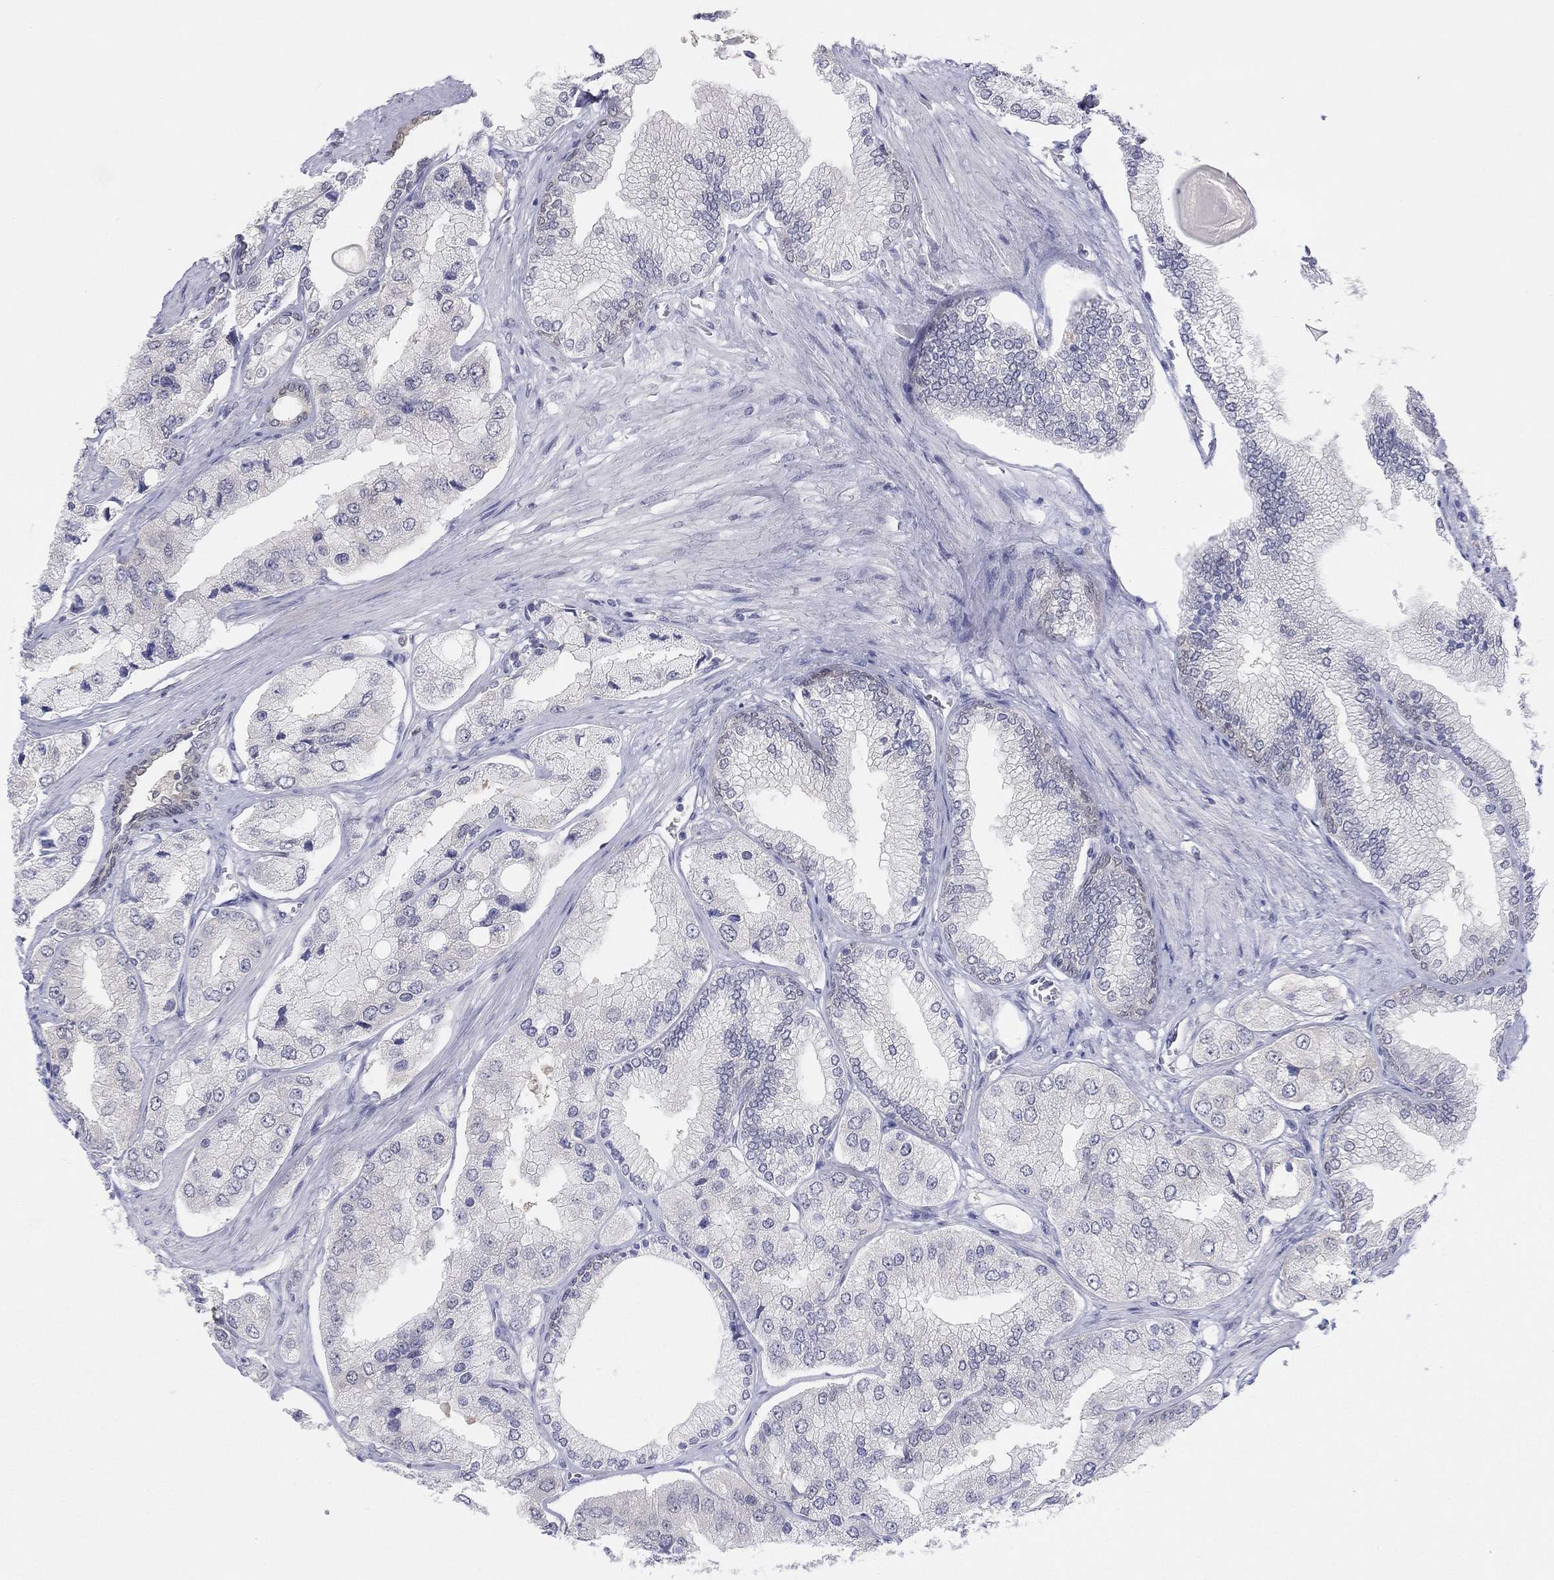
{"staining": {"intensity": "weak", "quantity": "25%-75%", "location": "cytoplasmic/membranous,nuclear"}, "tissue": "prostate cancer", "cell_type": "Tumor cells", "image_type": "cancer", "snomed": [{"axis": "morphology", "description": "Adenocarcinoma, Low grade"}, {"axis": "topography", "description": "Prostate"}], "caption": "Prostate cancer stained with a brown dye reveals weak cytoplasmic/membranous and nuclear positive staining in approximately 25%-75% of tumor cells.", "gene": "PDXK", "patient": {"sex": "male", "age": 69}}